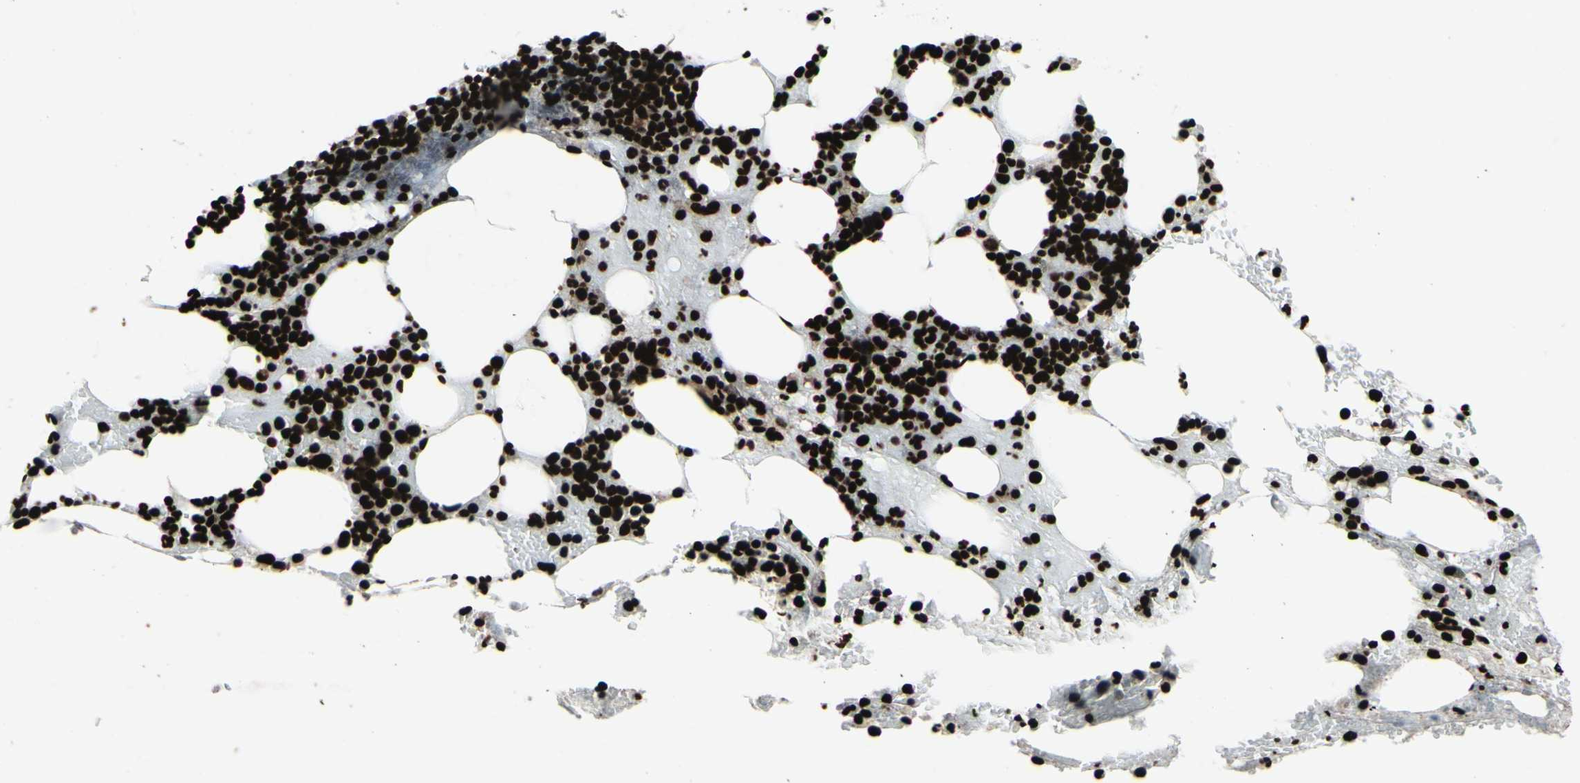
{"staining": {"intensity": "strong", "quantity": ">75%", "location": "nuclear"}, "tissue": "bone marrow", "cell_type": "Hematopoietic cells", "image_type": "normal", "snomed": [{"axis": "morphology", "description": "Normal tissue, NOS"}, {"axis": "topography", "description": "Bone marrow"}], "caption": "Immunohistochemical staining of normal human bone marrow displays >75% levels of strong nuclear protein expression in approximately >75% of hematopoietic cells.", "gene": "U2AF2", "patient": {"sex": "female", "age": 73}}